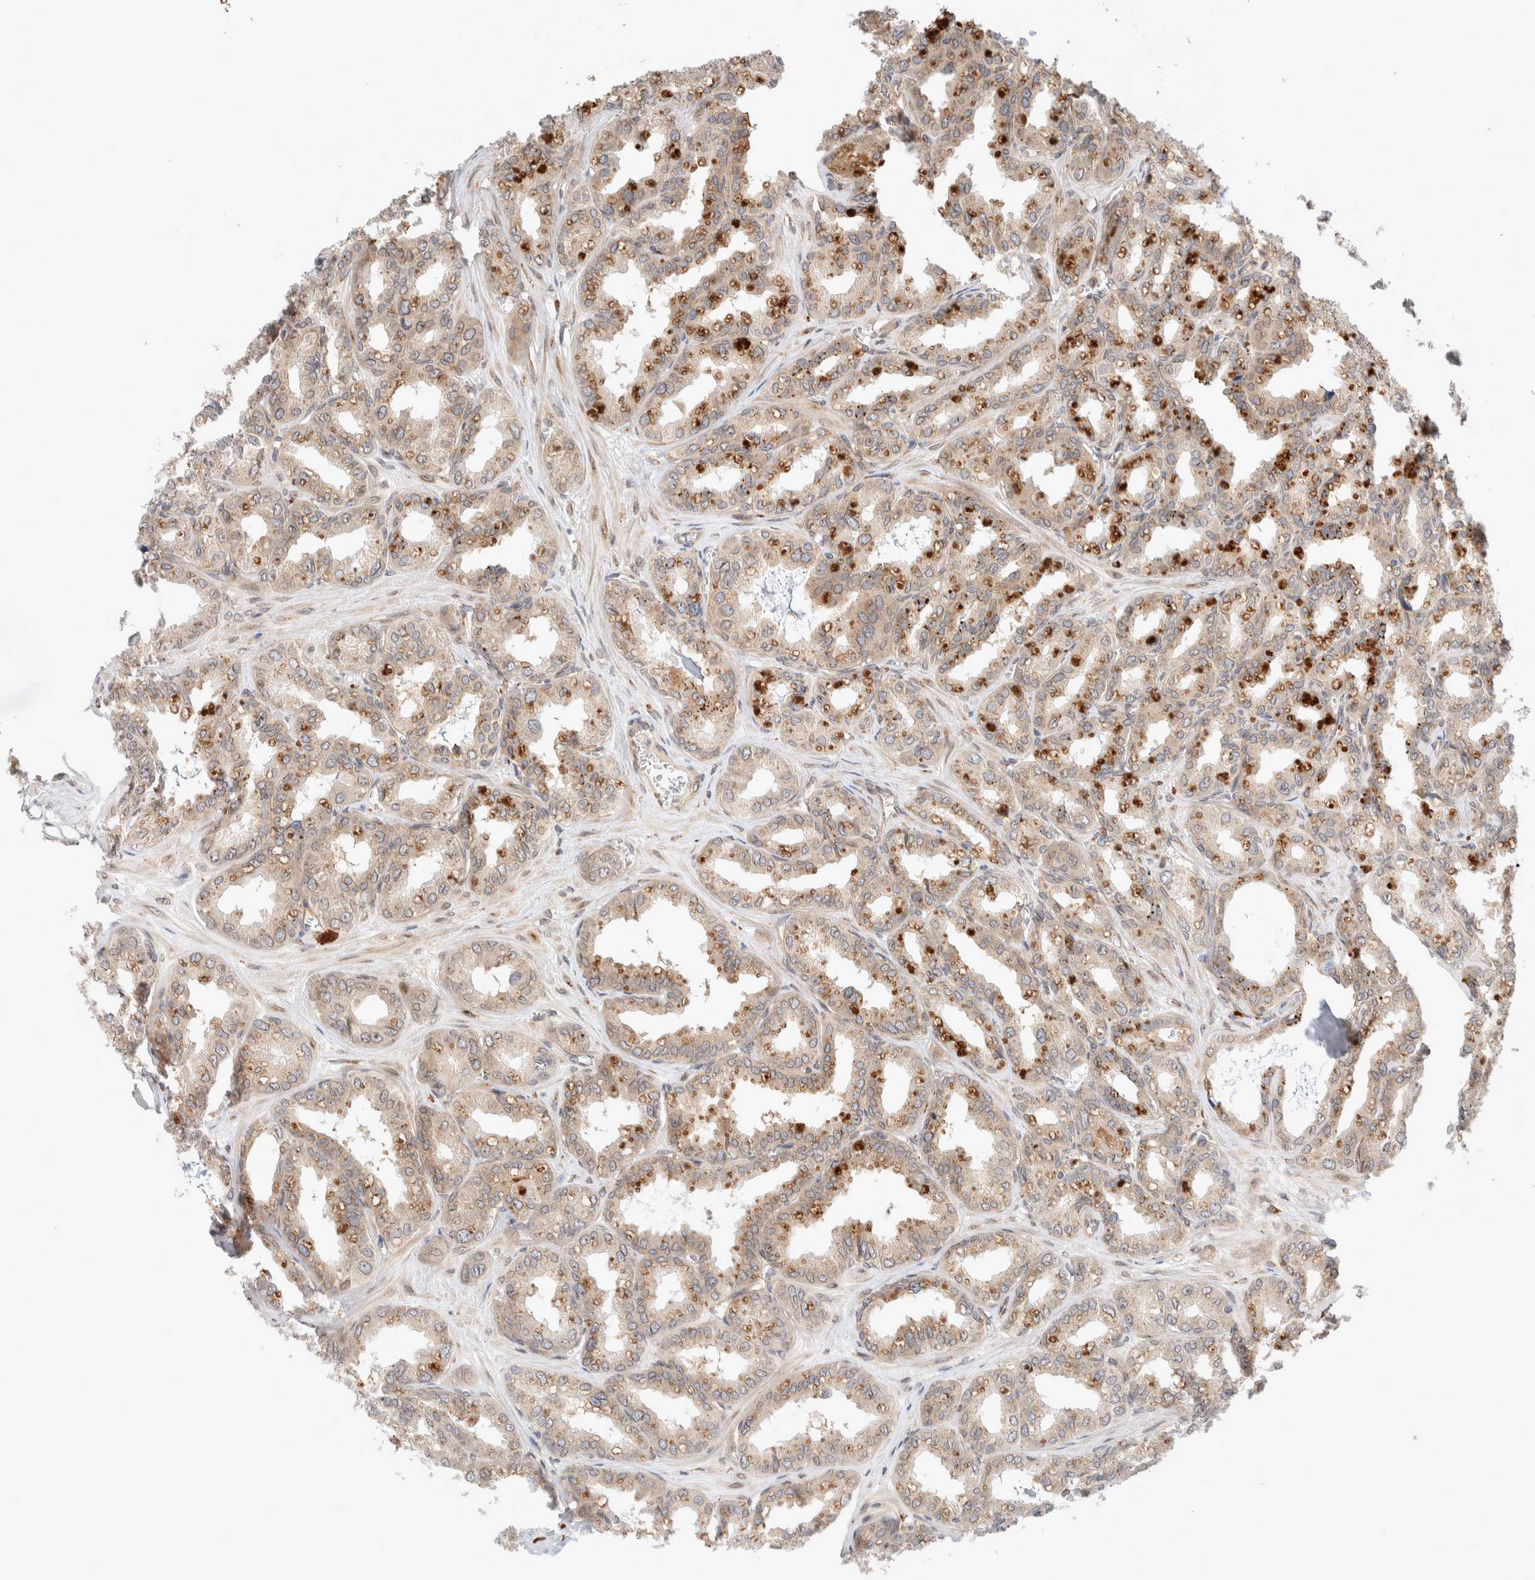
{"staining": {"intensity": "weak", "quantity": ">75%", "location": "cytoplasmic/membranous"}, "tissue": "seminal vesicle", "cell_type": "Glandular cells", "image_type": "normal", "snomed": [{"axis": "morphology", "description": "Normal tissue, NOS"}, {"axis": "topography", "description": "Prostate"}, {"axis": "topography", "description": "Seminal veicle"}], "caption": "An IHC histopathology image of benign tissue is shown. Protein staining in brown shows weak cytoplasmic/membranous positivity in seminal vesicle within glandular cells.", "gene": "GCN1", "patient": {"sex": "male", "age": 51}}